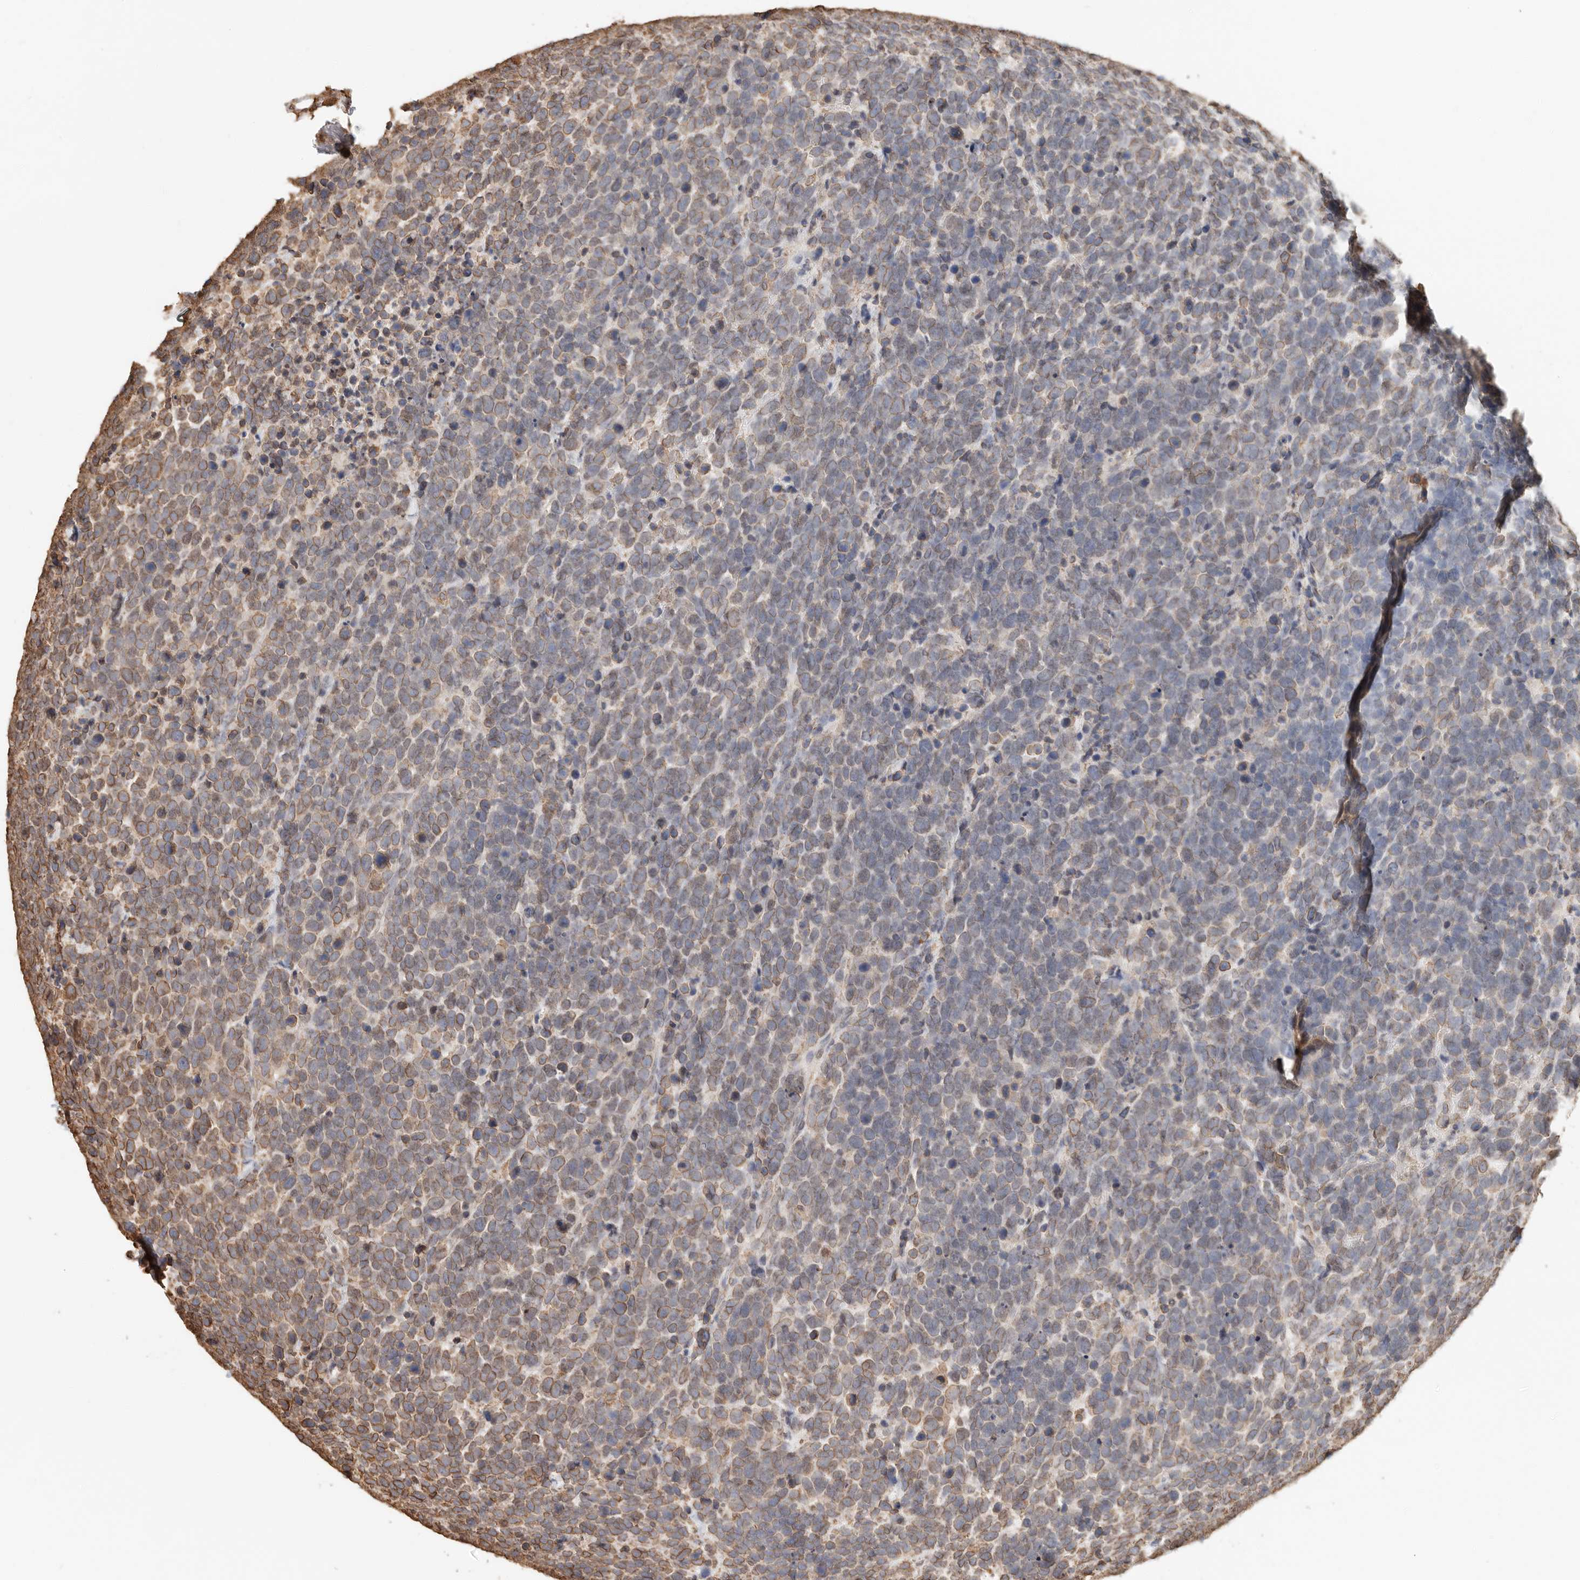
{"staining": {"intensity": "moderate", "quantity": "25%-75%", "location": "cytoplasmic/membranous"}, "tissue": "urothelial cancer", "cell_type": "Tumor cells", "image_type": "cancer", "snomed": [{"axis": "morphology", "description": "Urothelial carcinoma, High grade"}, {"axis": "topography", "description": "Urinary bladder"}], "caption": "An IHC histopathology image of neoplastic tissue is shown. Protein staining in brown highlights moderate cytoplasmic/membranous positivity in urothelial cancer within tumor cells.", "gene": "ARHGEF10L", "patient": {"sex": "female", "age": 82}}